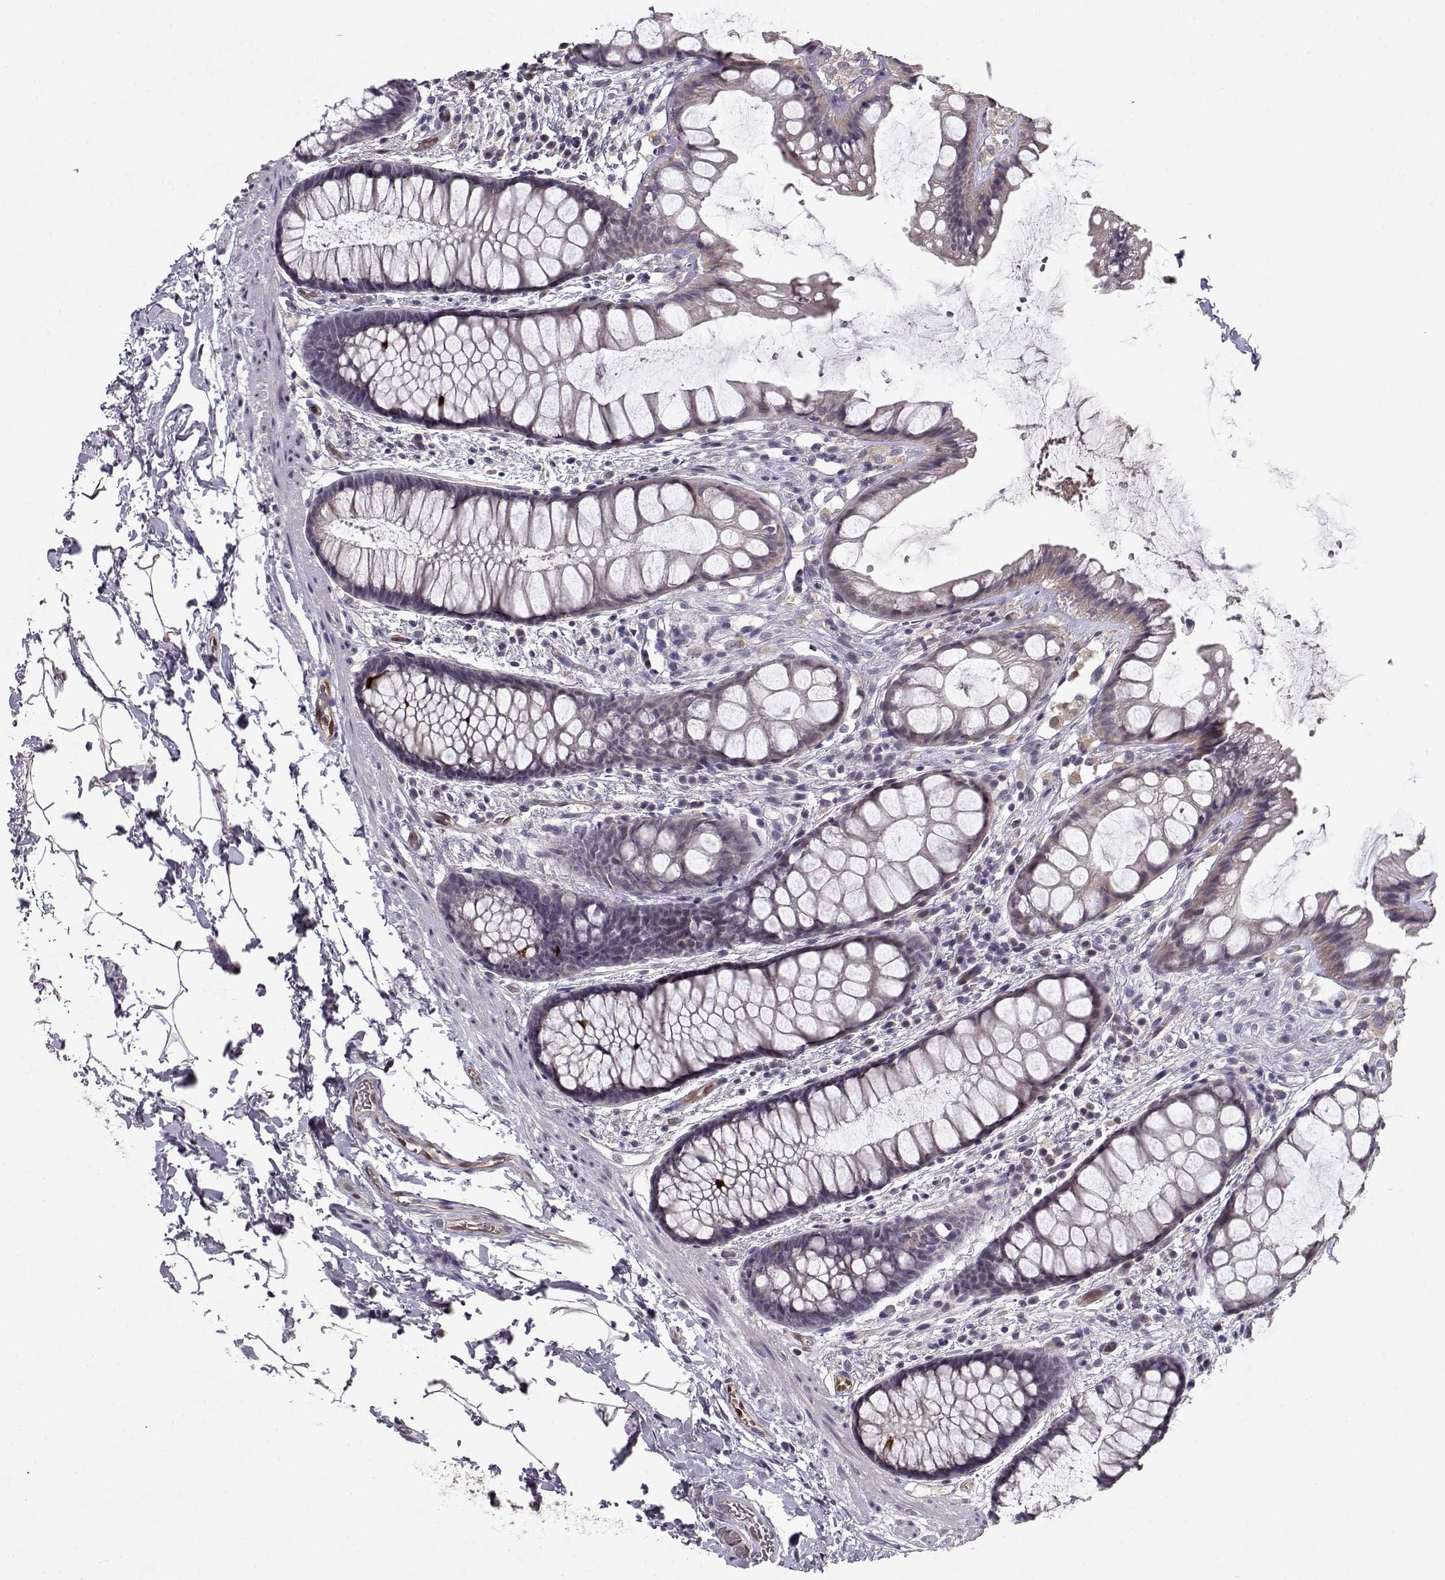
{"staining": {"intensity": "strong", "quantity": "<25%", "location": "cytoplasmic/membranous"}, "tissue": "rectum", "cell_type": "Glandular cells", "image_type": "normal", "snomed": [{"axis": "morphology", "description": "Normal tissue, NOS"}, {"axis": "topography", "description": "Rectum"}], "caption": "Brown immunohistochemical staining in normal rectum demonstrates strong cytoplasmic/membranous staining in approximately <25% of glandular cells. (Brightfield microscopy of DAB IHC at high magnification).", "gene": "BMX", "patient": {"sex": "female", "age": 62}}